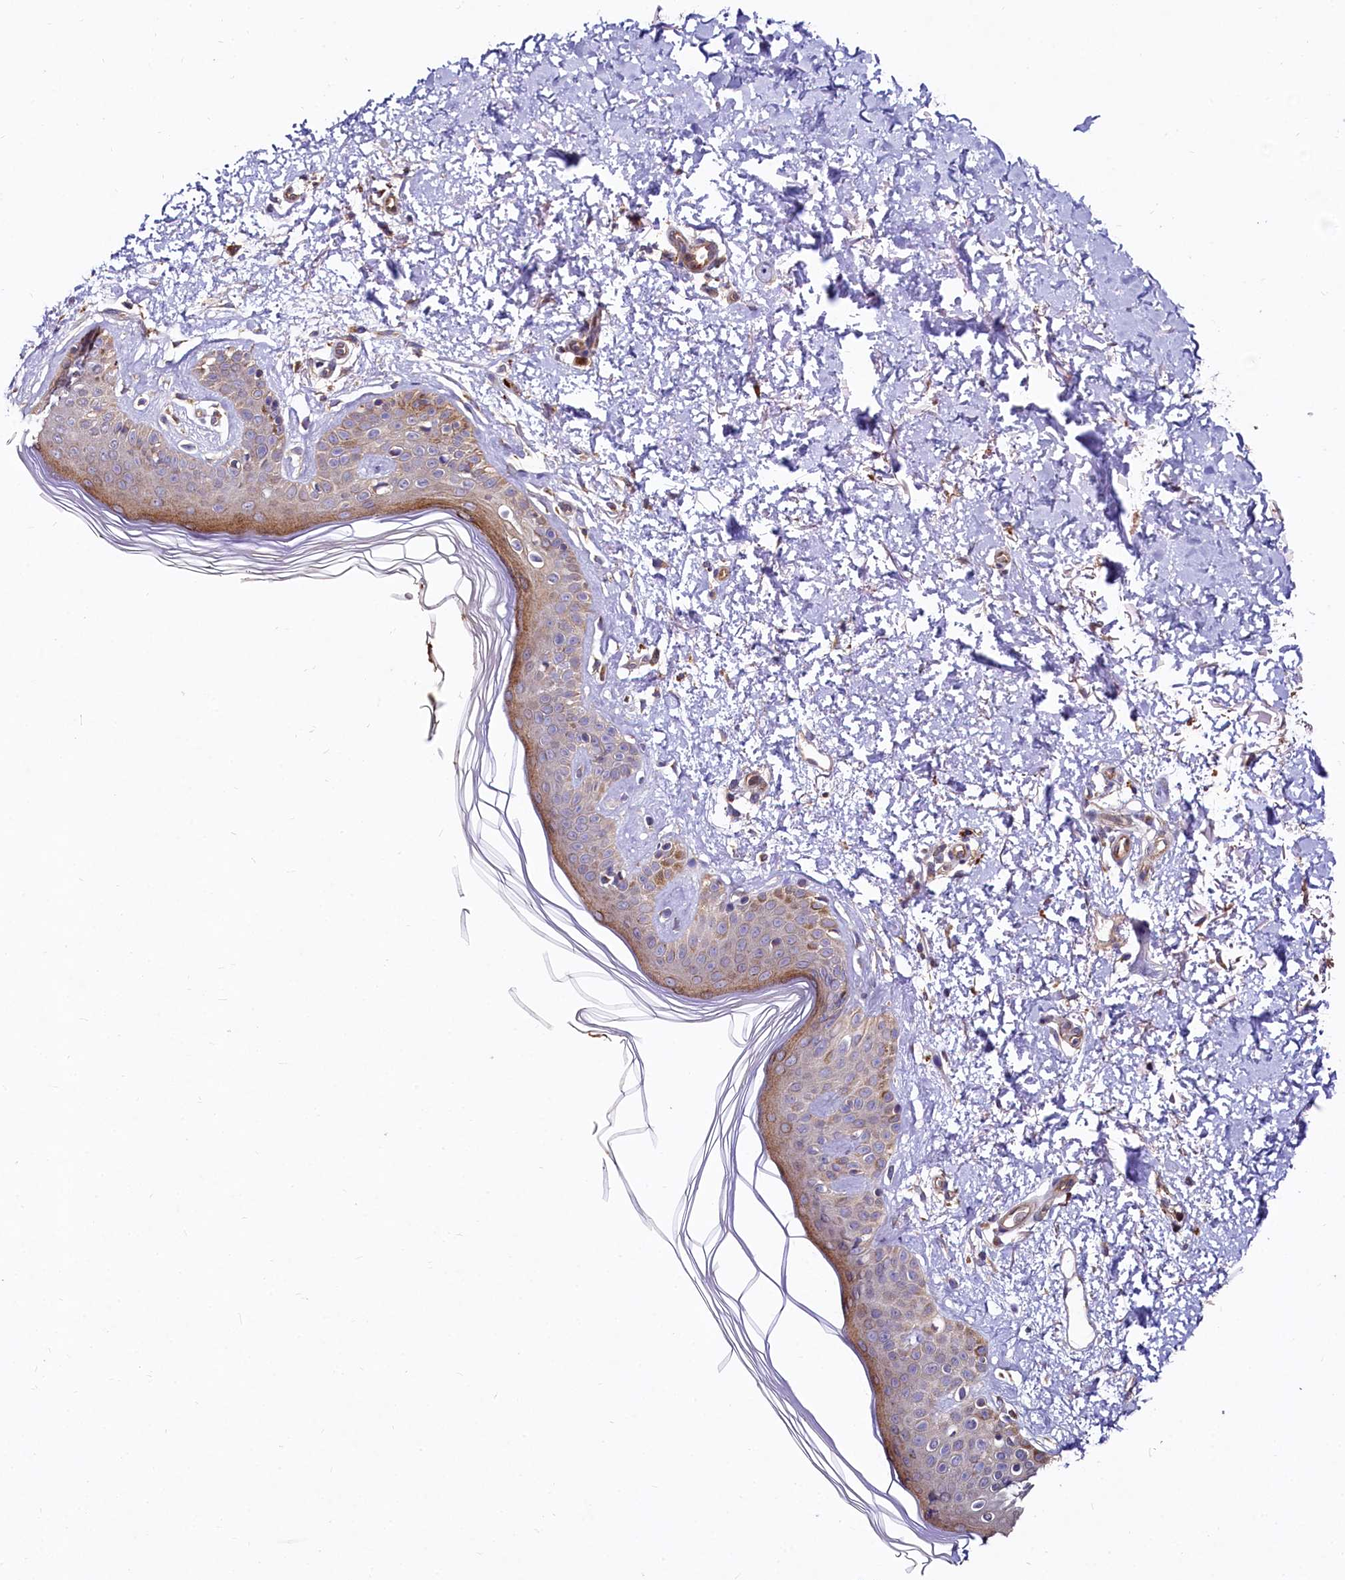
{"staining": {"intensity": "moderate", "quantity": ">75%", "location": "cytoplasmic/membranous"}, "tissue": "skin", "cell_type": "Fibroblasts", "image_type": "normal", "snomed": [{"axis": "morphology", "description": "Normal tissue, NOS"}, {"axis": "topography", "description": "Skin"}], "caption": "Immunohistochemical staining of normal skin displays moderate cytoplasmic/membranous protein expression in about >75% of fibroblasts.", "gene": "SPRYD3", "patient": {"sex": "female", "age": 64}}